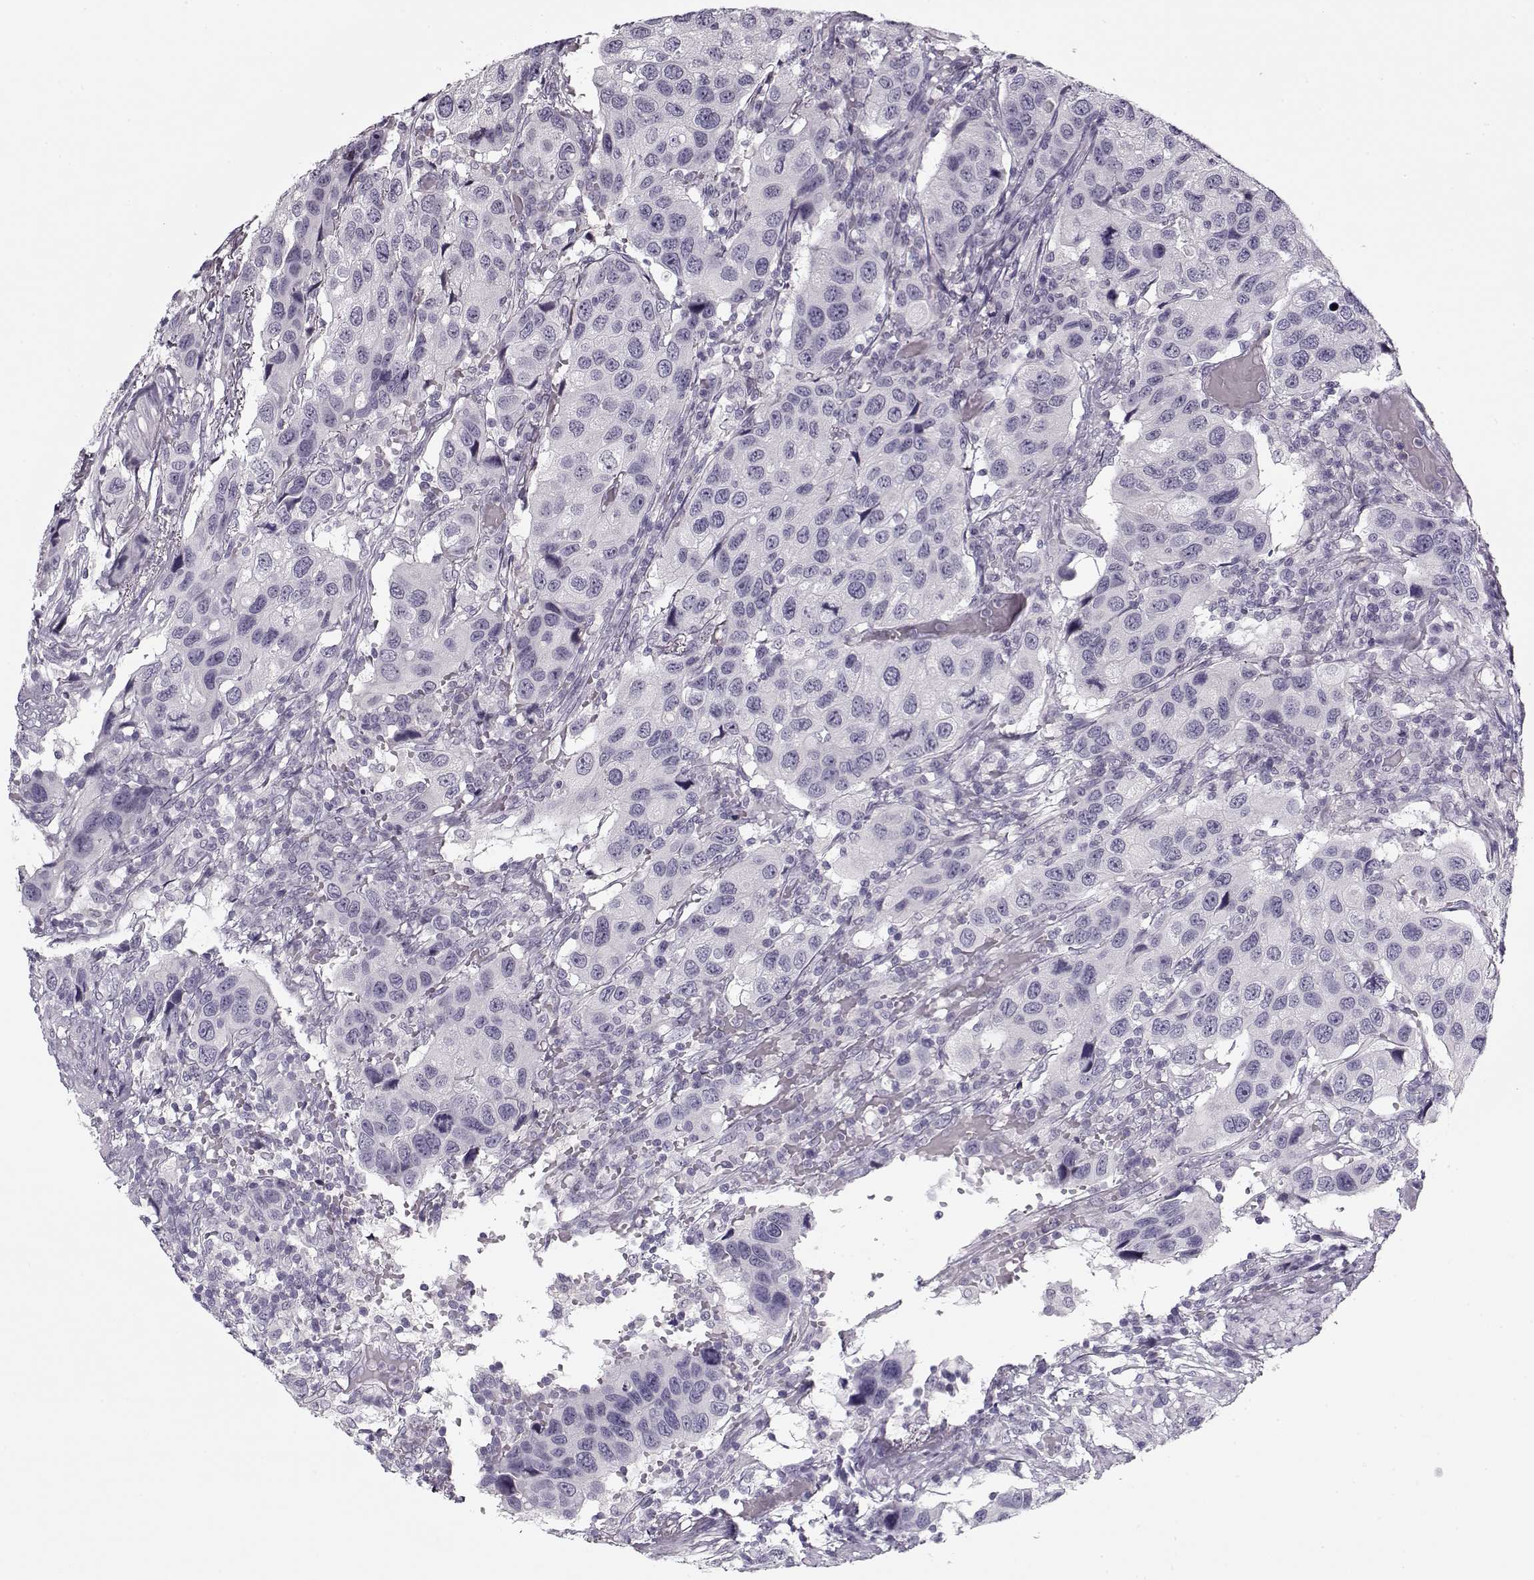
{"staining": {"intensity": "negative", "quantity": "none", "location": "none"}, "tissue": "urothelial cancer", "cell_type": "Tumor cells", "image_type": "cancer", "snomed": [{"axis": "morphology", "description": "Urothelial carcinoma, High grade"}, {"axis": "topography", "description": "Urinary bladder"}], "caption": "Tumor cells show no significant expression in high-grade urothelial carcinoma.", "gene": "PNMT", "patient": {"sex": "male", "age": 79}}